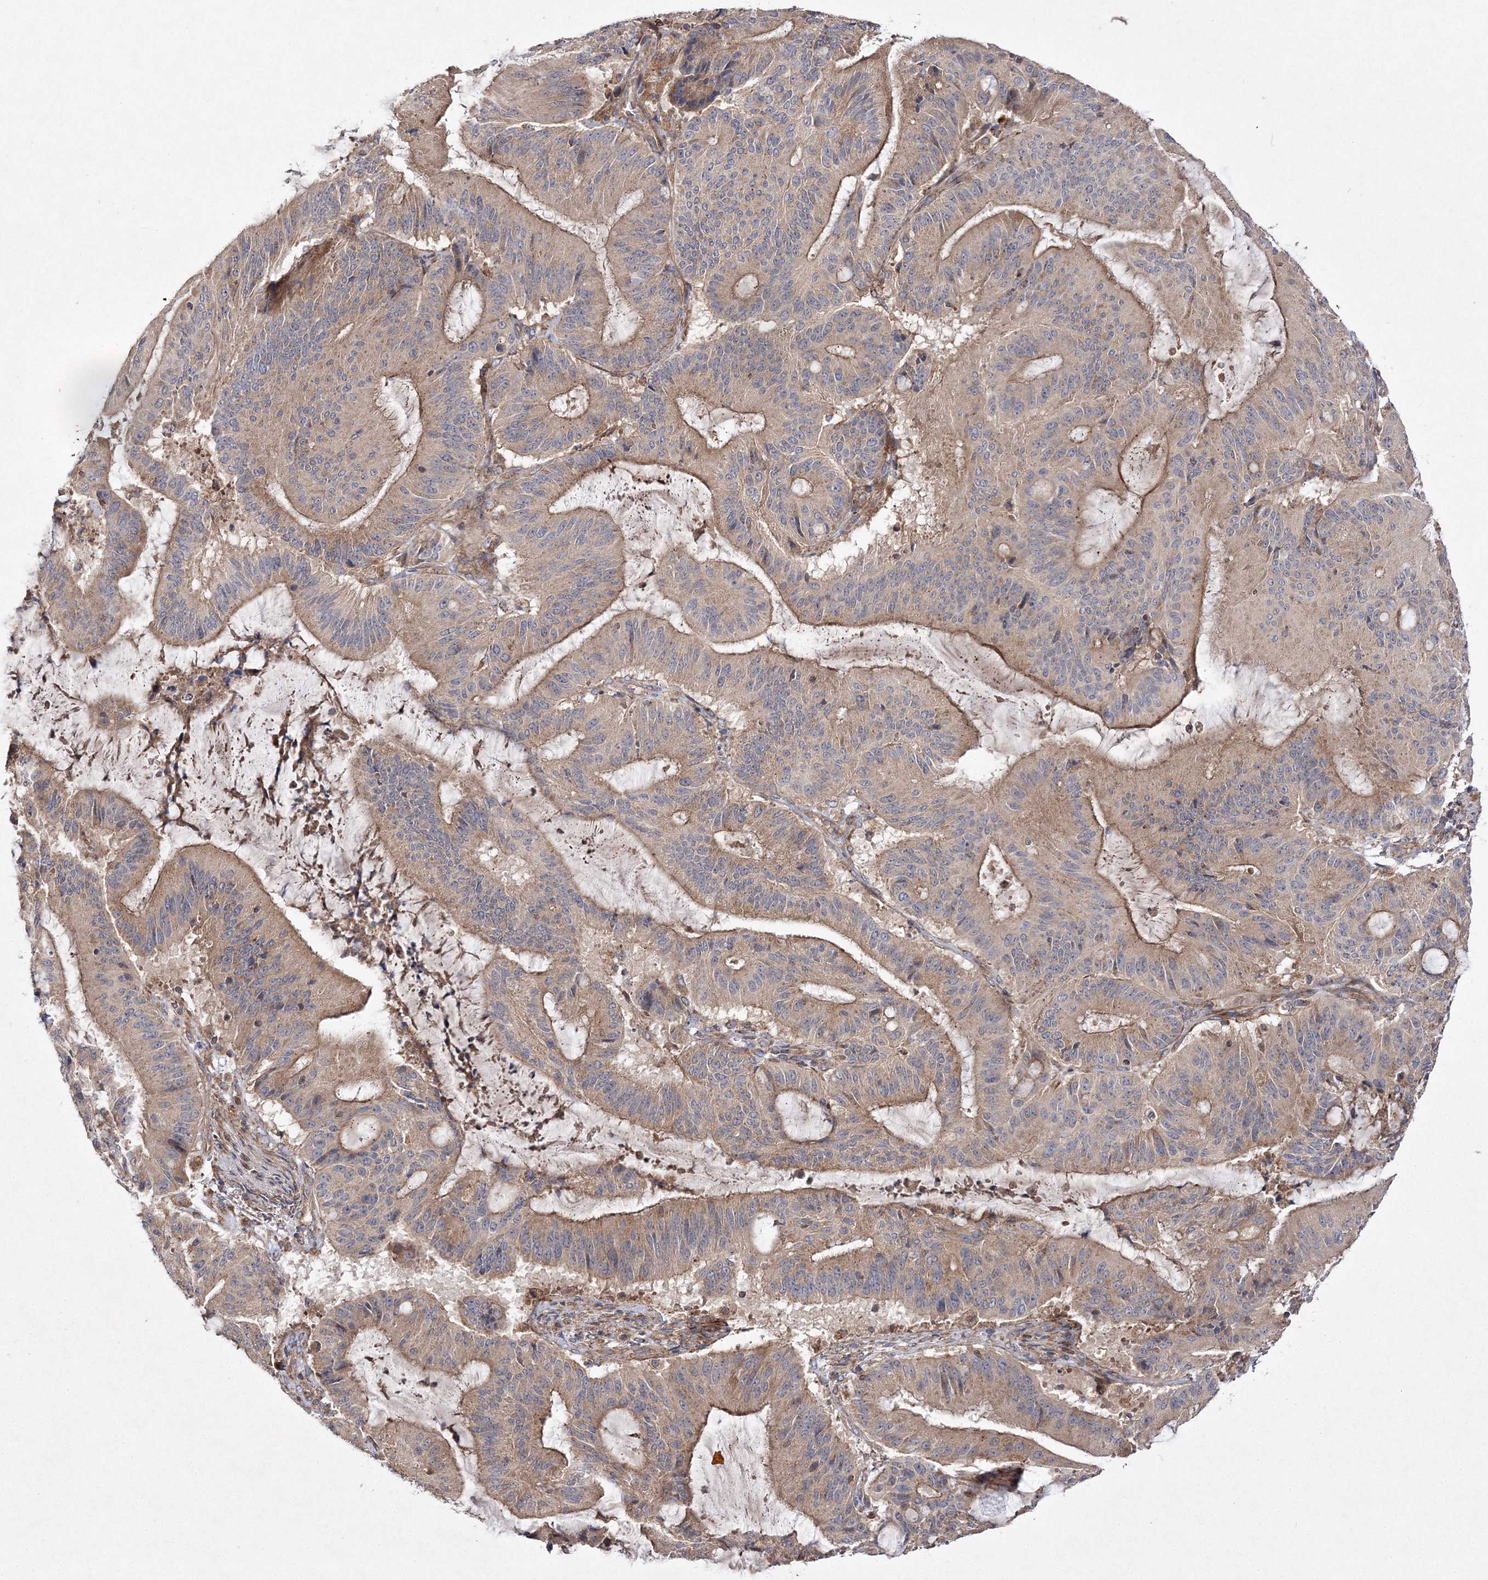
{"staining": {"intensity": "weak", "quantity": ">75%", "location": "cytoplasmic/membranous"}, "tissue": "liver cancer", "cell_type": "Tumor cells", "image_type": "cancer", "snomed": [{"axis": "morphology", "description": "Normal tissue, NOS"}, {"axis": "morphology", "description": "Cholangiocarcinoma"}, {"axis": "topography", "description": "Liver"}, {"axis": "topography", "description": "Peripheral nerve tissue"}], "caption": "Human liver cholangiocarcinoma stained with a protein marker displays weak staining in tumor cells.", "gene": "DNAJC13", "patient": {"sex": "female", "age": 73}}